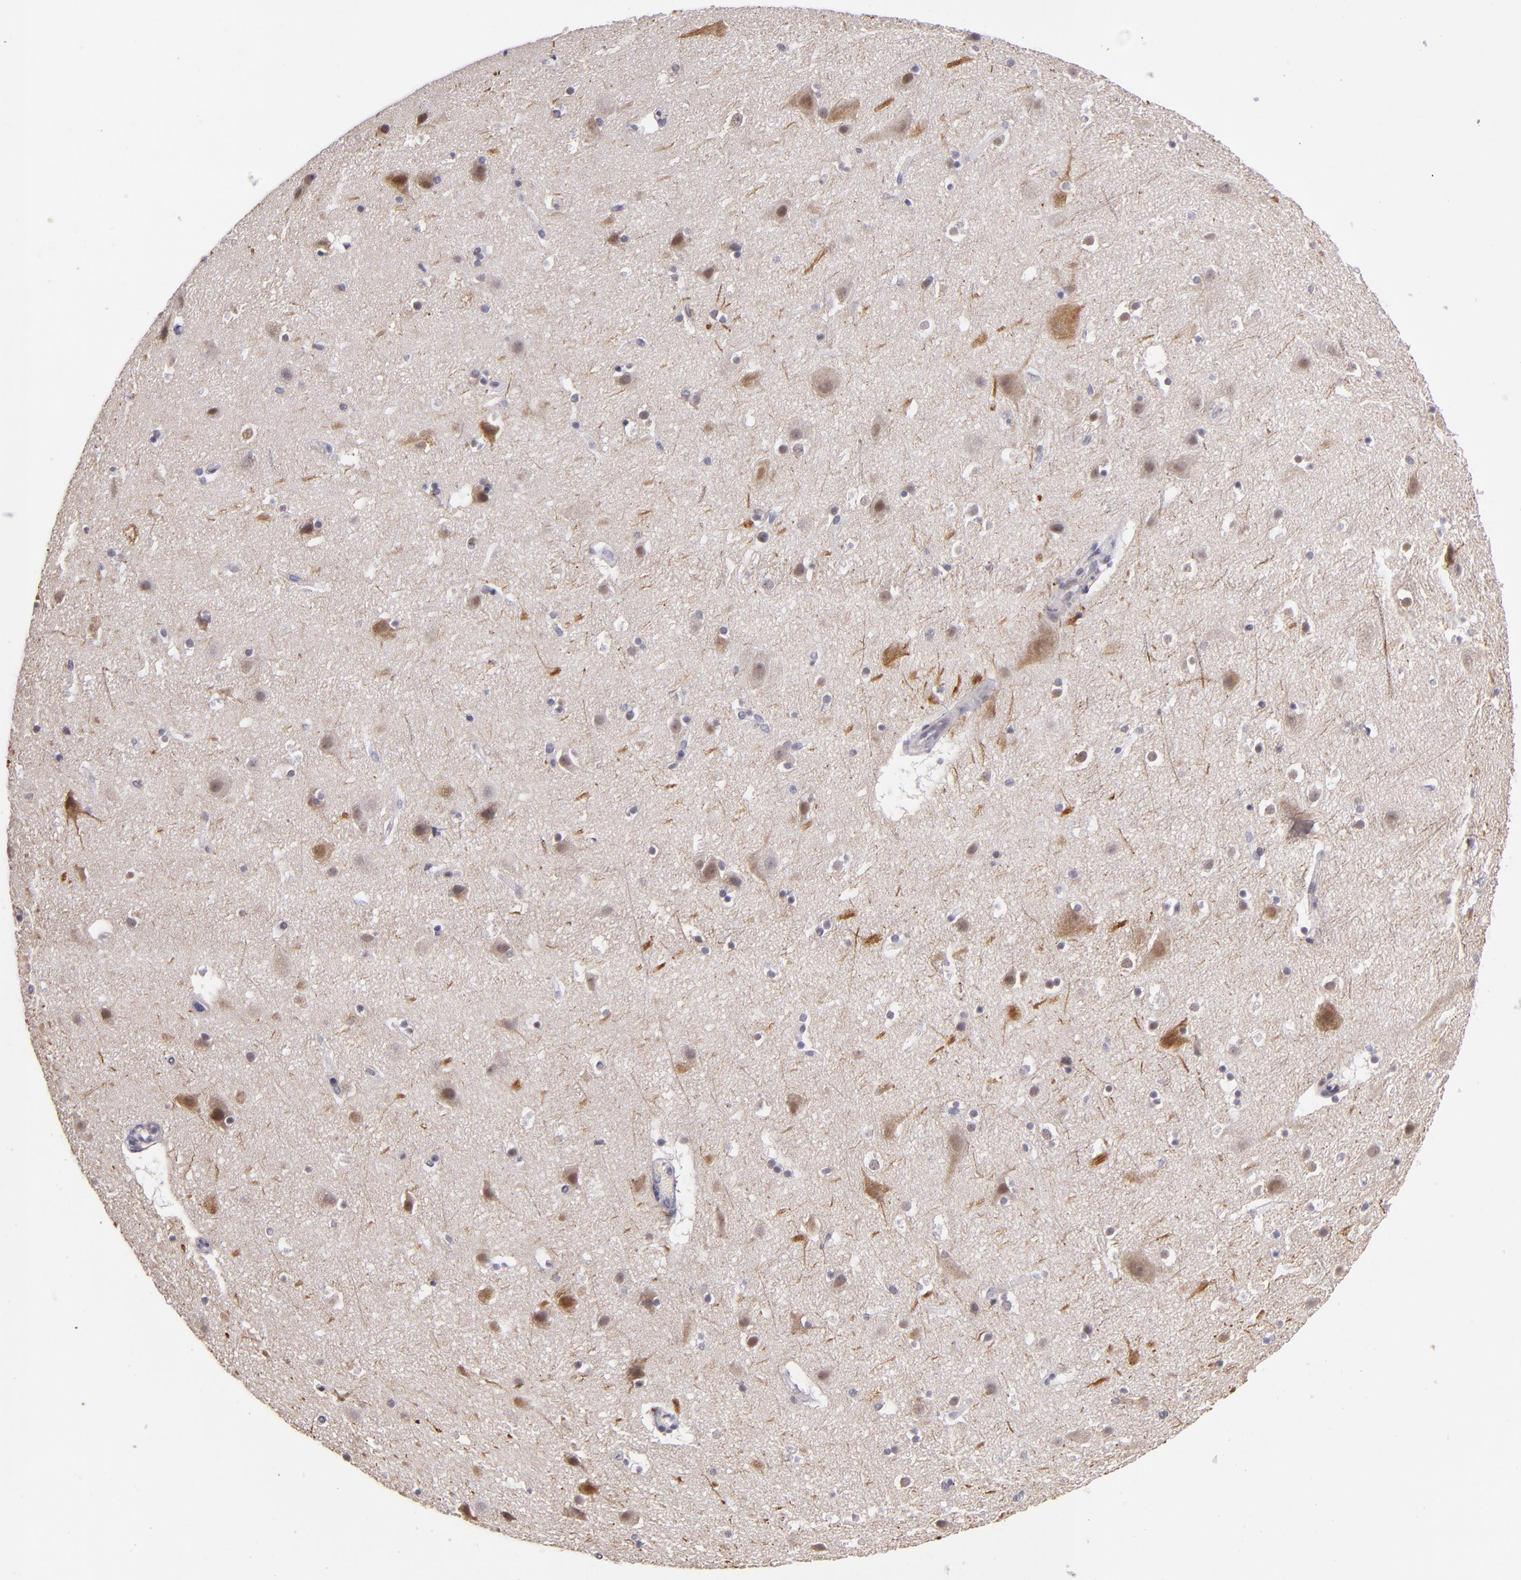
{"staining": {"intensity": "negative", "quantity": "none", "location": "none"}, "tissue": "cerebral cortex", "cell_type": "Endothelial cells", "image_type": "normal", "snomed": [{"axis": "morphology", "description": "Normal tissue, NOS"}, {"axis": "topography", "description": "Cerebral cortex"}], "caption": "This is an immunohistochemistry image of normal human cerebral cortex. There is no expression in endothelial cells.", "gene": "TRAF3", "patient": {"sex": "male", "age": 45}}